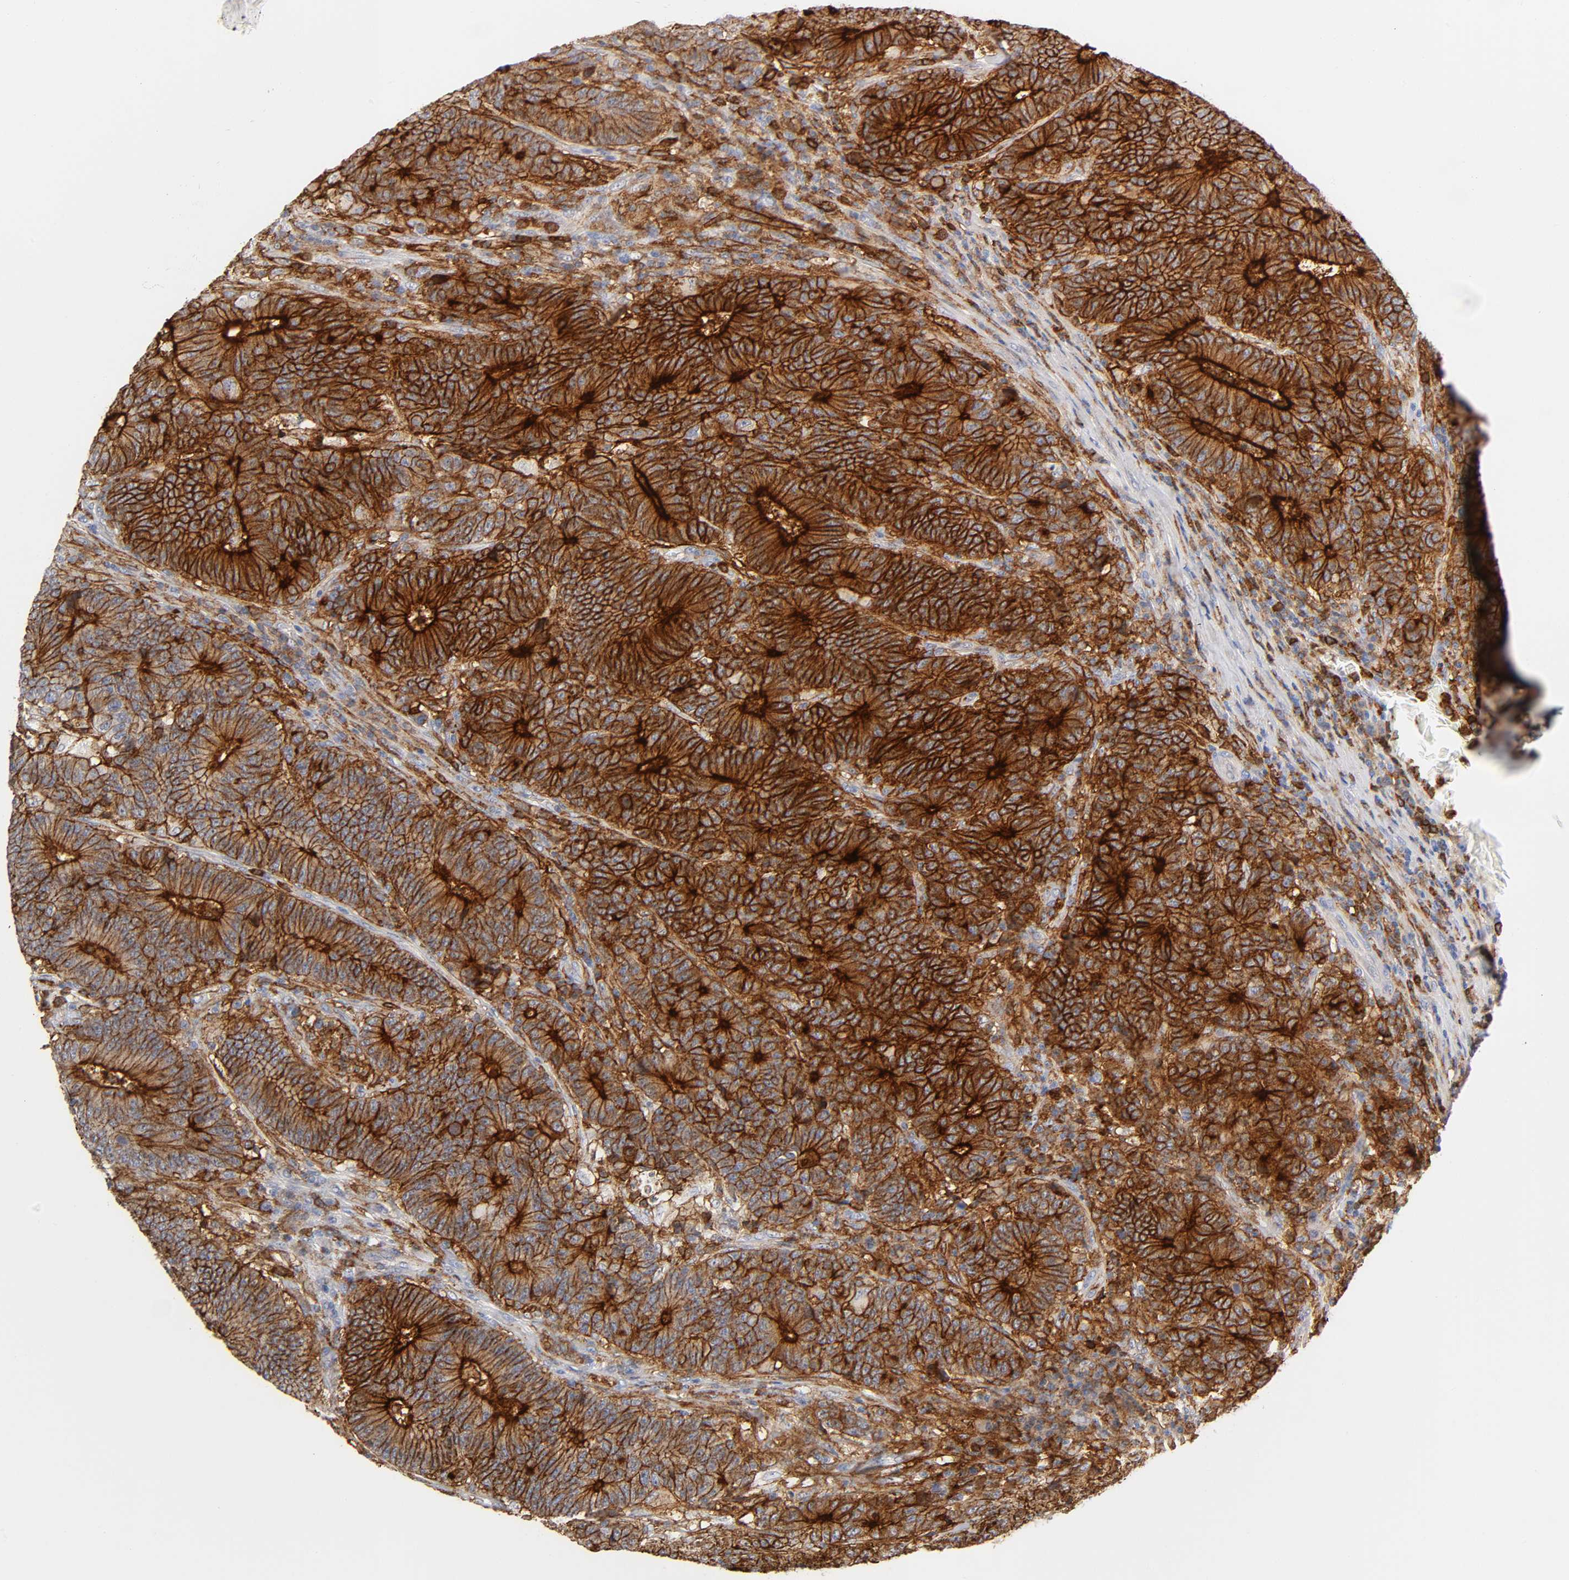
{"staining": {"intensity": "strong", "quantity": ">75%", "location": "cytoplasmic/membranous"}, "tissue": "colorectal cancer", "cell_type": "Tumor cells", "image_type": "cancer", "snomed": [{"axis": "morphology", "description": "Normal tissue, NOS"}, {"axis": "morphology", "description": "Adenocarcinoma, NOS"}, {"axis": "topography", "description": "Colon"}], "caption": "Immunohistochemical staining of colorectal adenocarcinoma exhibits high levels of strong cytoplasmic/membranous expression in approximately >75% of tumor cells.", "gene": "LYN", "patient": {"sex": "female", "age": 75}}